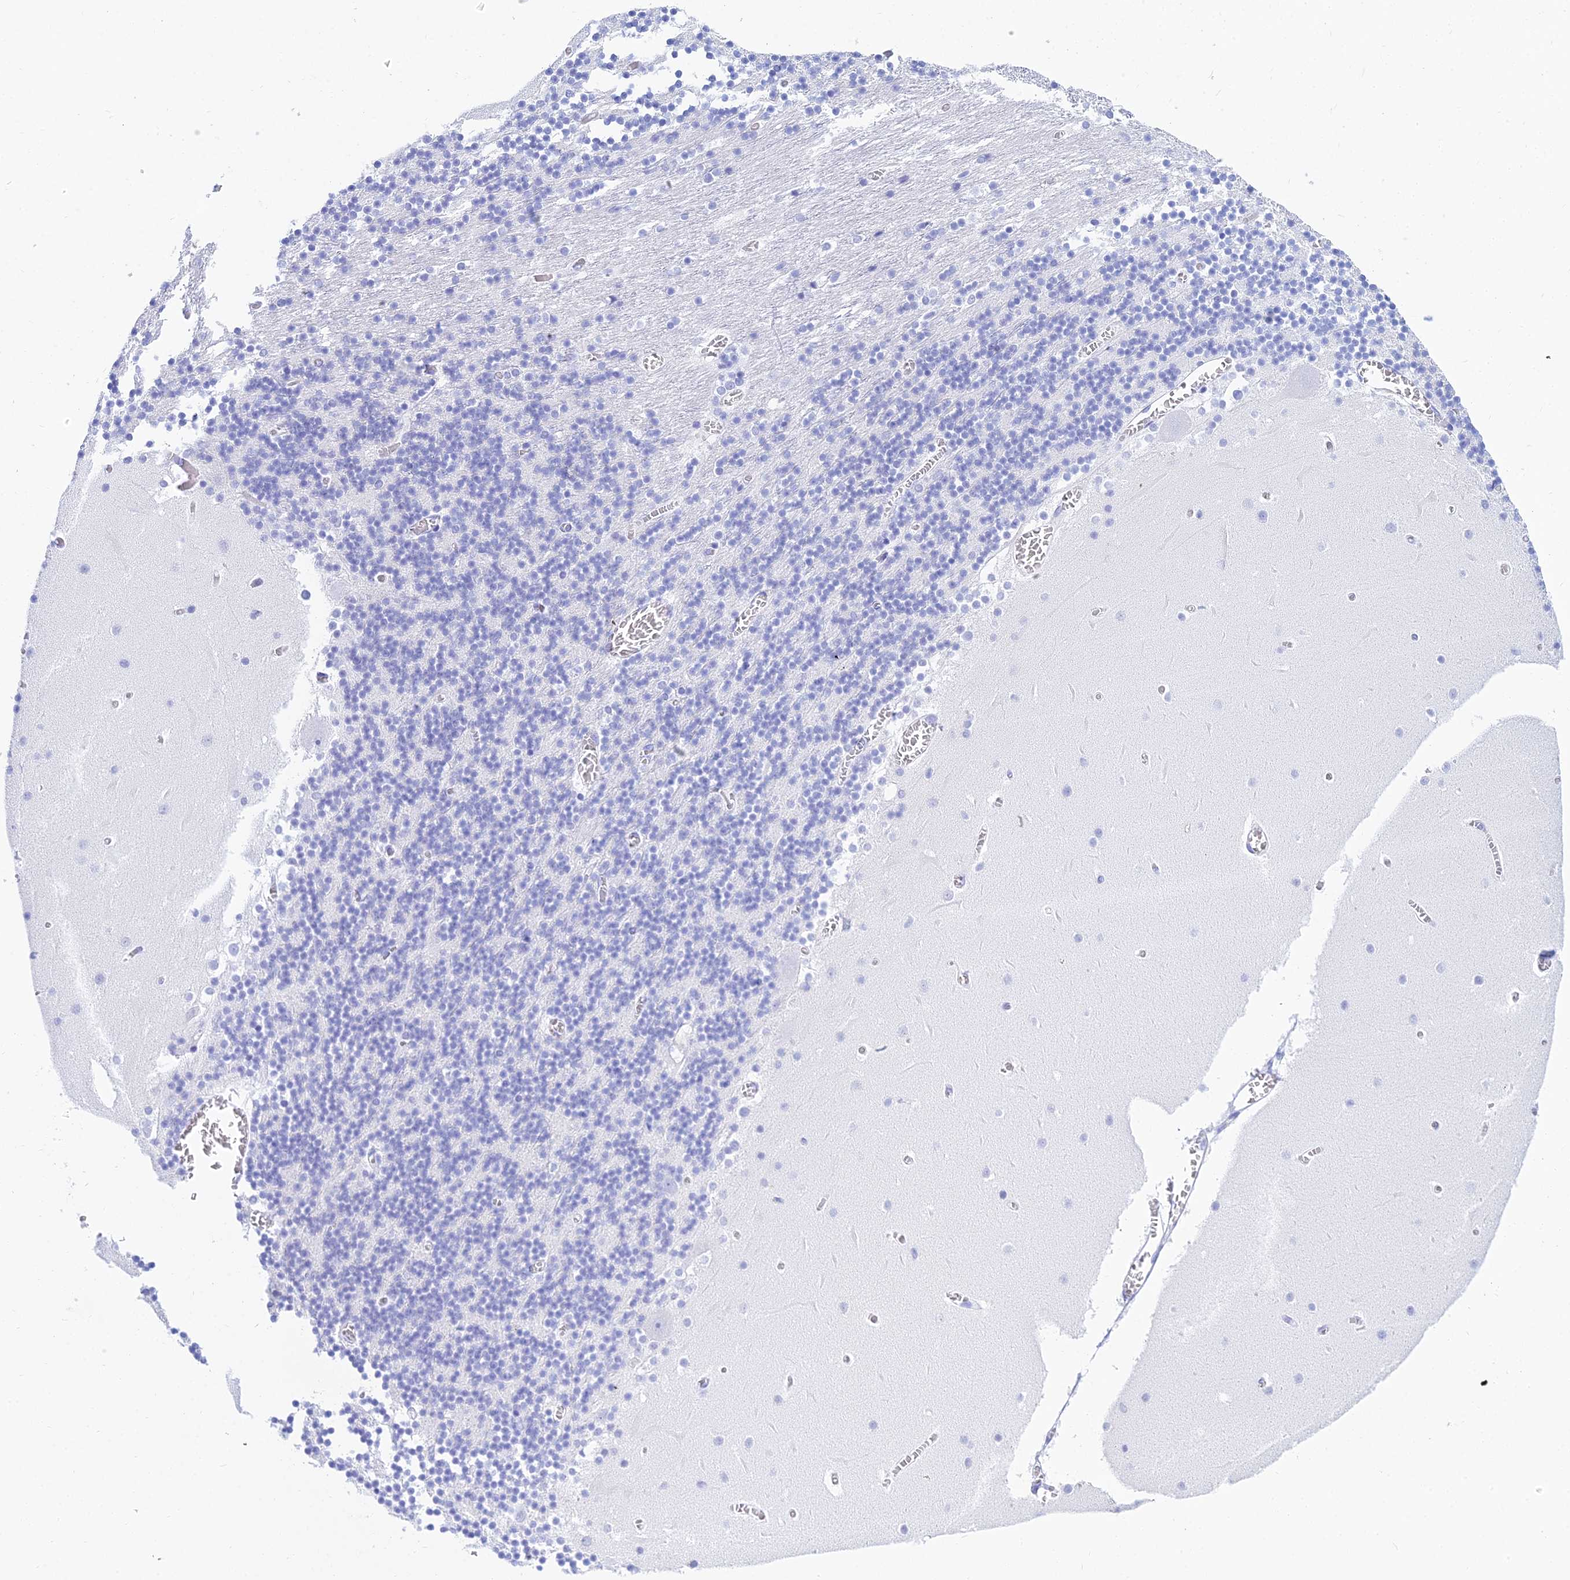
{"staining": {"intensity": "negative", "quantity": "none", "location": "none"}, "tissue": "cerebellum", "cell_type": "Cells in granular layer", "image_type": "normal", "snomed": [{"axis": "morphology", "description": "Normal tissue, NOS"}, {"axis": "topography", "description": "Cerebellum"}], "caption": "This is an IHC image of unremarkable cerebellum. There is no positivity in cells in granular layer.", "gene": "PATE4", "patient": {"sex": "female", "age": 28}}